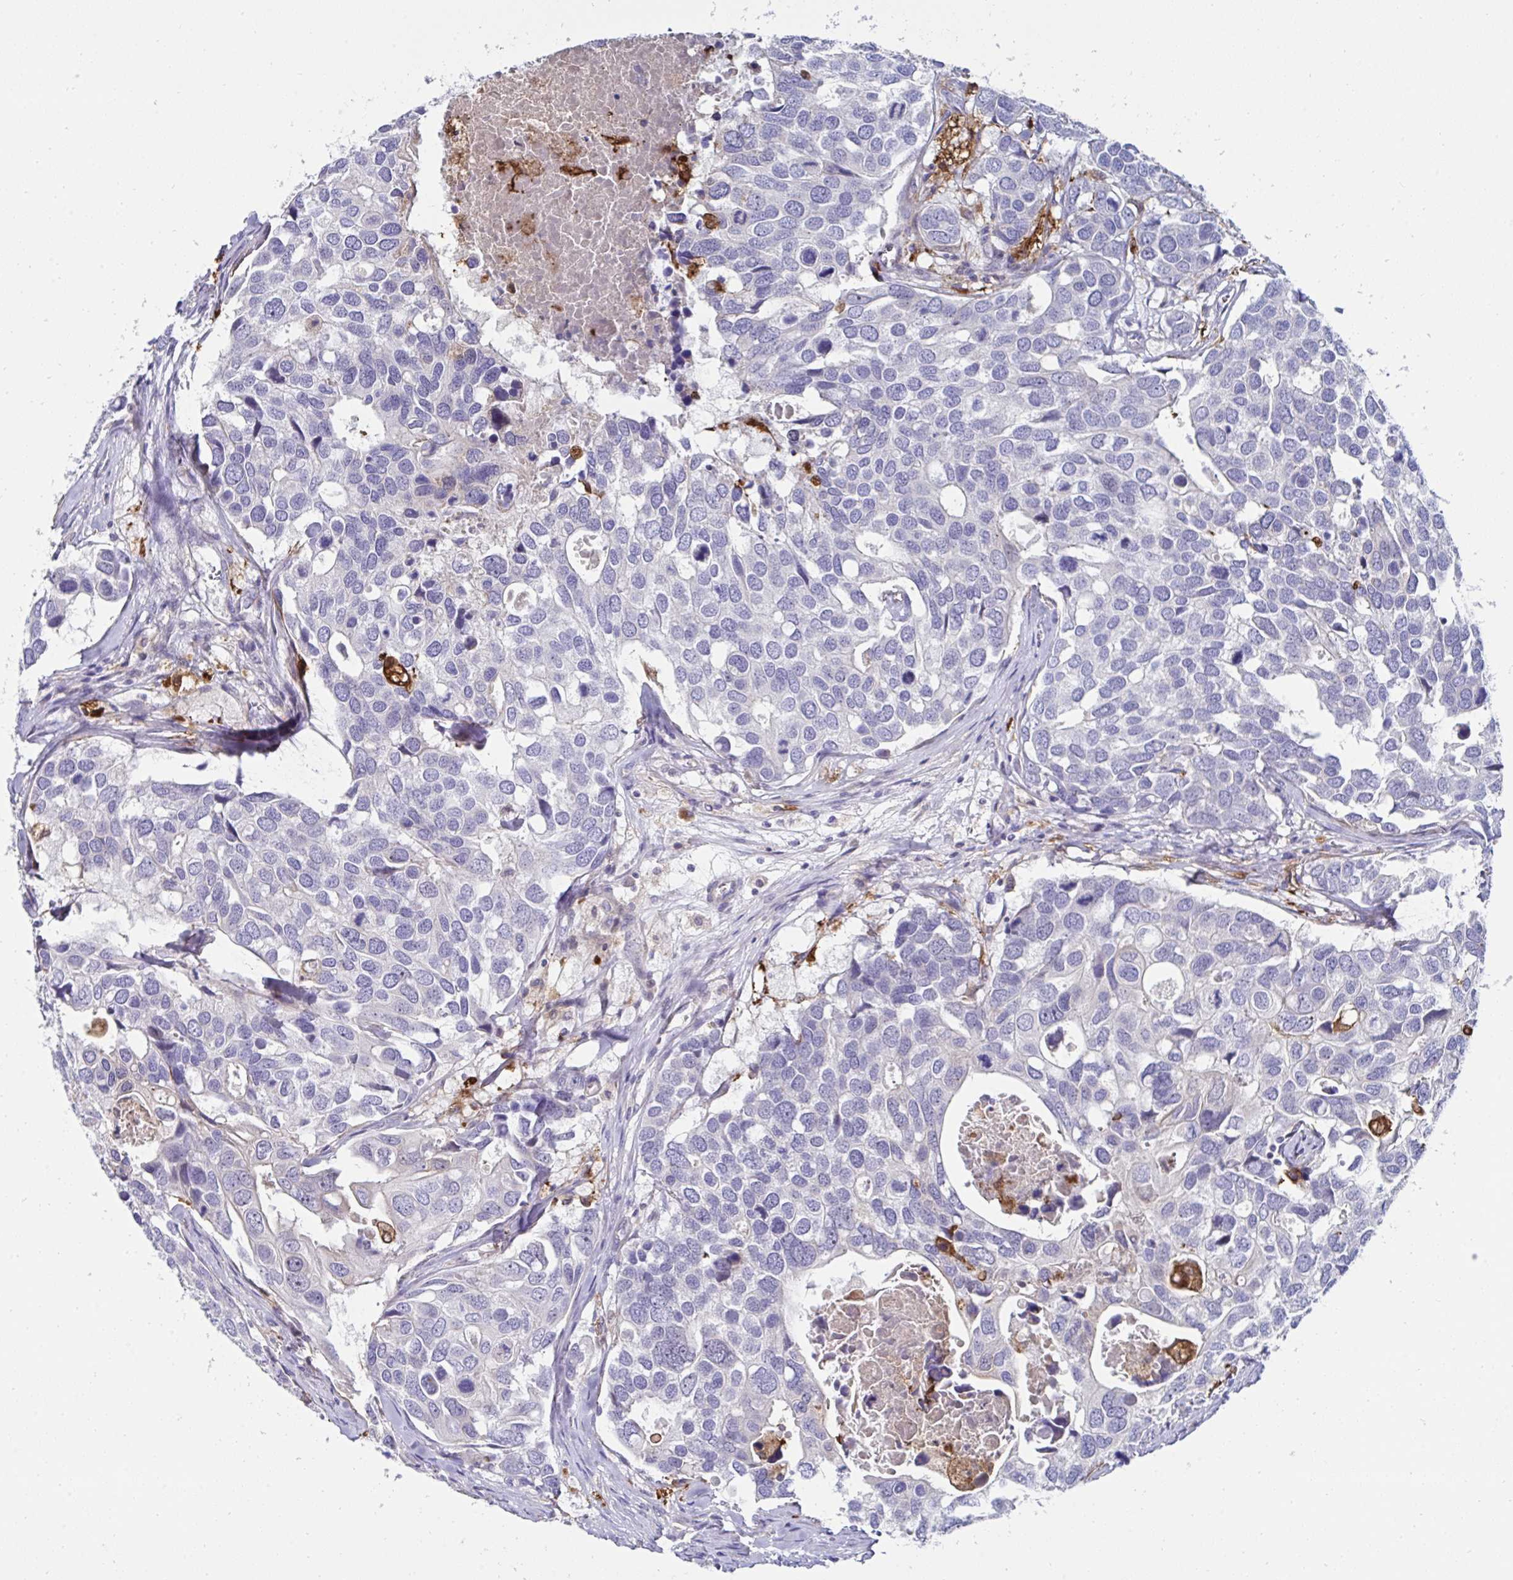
{"staining": {"intensity": "negative", "quantity": "none", "location": "none"}, "tissue": "breast cancer", "cell_type": "Tumor cells", "image_type": "cancer", "snomed": [{"axis": "morphology", "description": "Duct carcinoma"}, {"axis": "topography", "description": "Breast"}], "caption": "IHC photomicrograph of neoplastic tissue: breast cancer (infiltrating ductal carcinoma) stained with DAB (3,3'-diaminobenzidine) reveals no significant protein expression in tumor cells.", "gene": "FBXL13", "patient": {"sex": "female", "age": 83}}